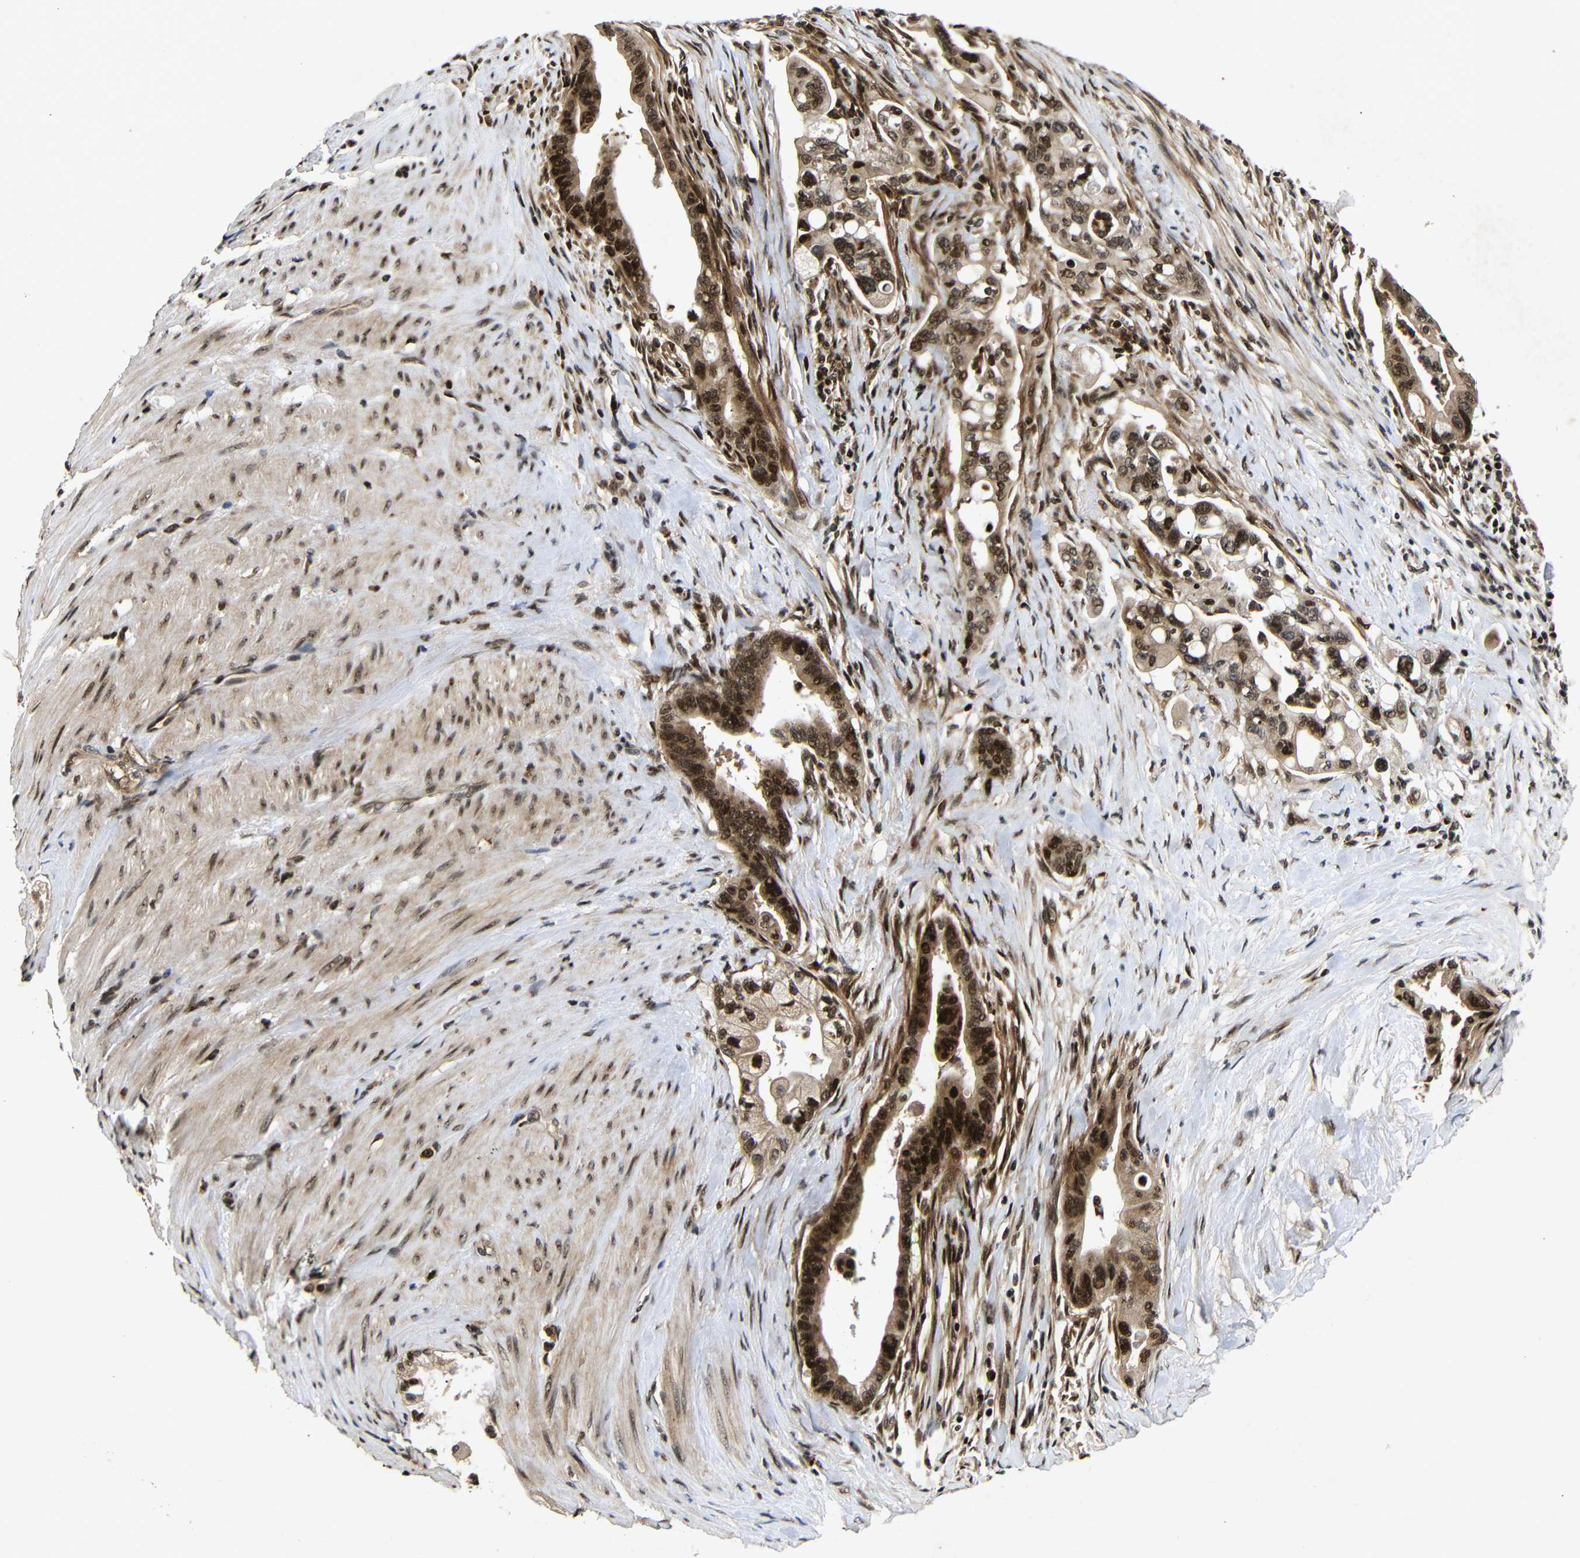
{"staining": {"intensity": "strong", "quantity": ">75%", "location": "cytoplasmic/membranous,nuclear"}, "tissue": "pancreatic cancer", "cell_type": "Tumor cells", "image_type": "cancer", "snomed": [{"axis": "morphology", "description": "Adenocarcinoma, NOS"}, {"axis": "topography", "description": "Pancreas"}], "caption": "This histopathology image demonstrates immunohistochemistry (IHC) staining of pancreatic cancer (adenocarcinoma), with high strong cytoplasmic/membranous and nuclear expression in about >75% of tumor cells.", "gene": "KIF23", "patient": {"sex": "male", "age": 70}}